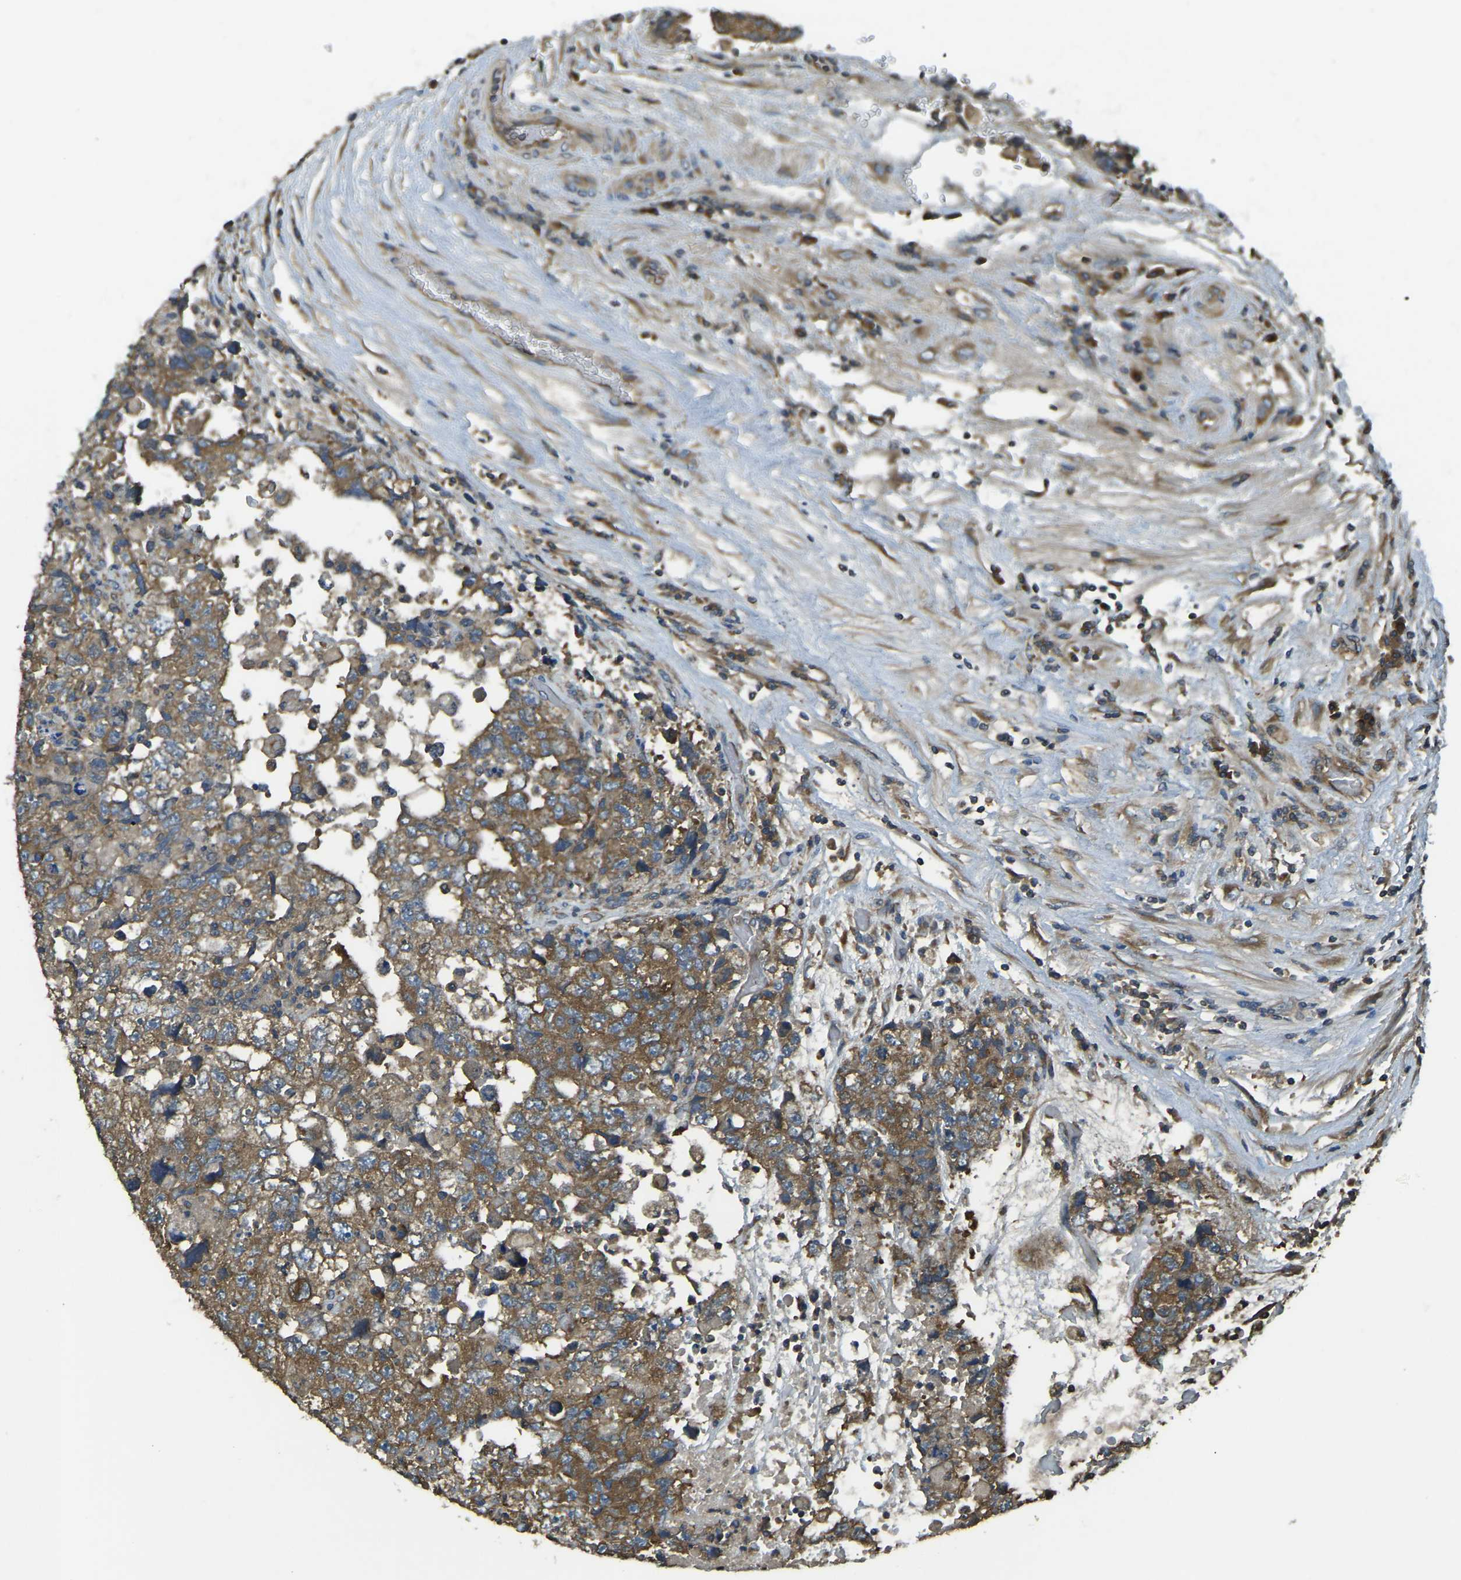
{"staining": {"intensity": "moderate", "quantity": ">75%", "location": "cytoplasmic/membranous"}, "tissue": "testis cancer", "cell_type": "Tumor cells", "image_type": "cancer", "snomed": [{"axis": "morphology", "description": "Carcinoma, Embryonal, NOS"}, {"axis": "topography", "description": "Testis"}], "caption": "Brown immunohistochemical staining in testis cancer (embryonal carcinoma) demonstrates moderate cytoplasmic/membranous staining in about >75% of tumor cells. (IHC, brightfield microscopy, high magnification).", "gene": "AIMP1", "patient": {"sex": "male", "age": 36}}